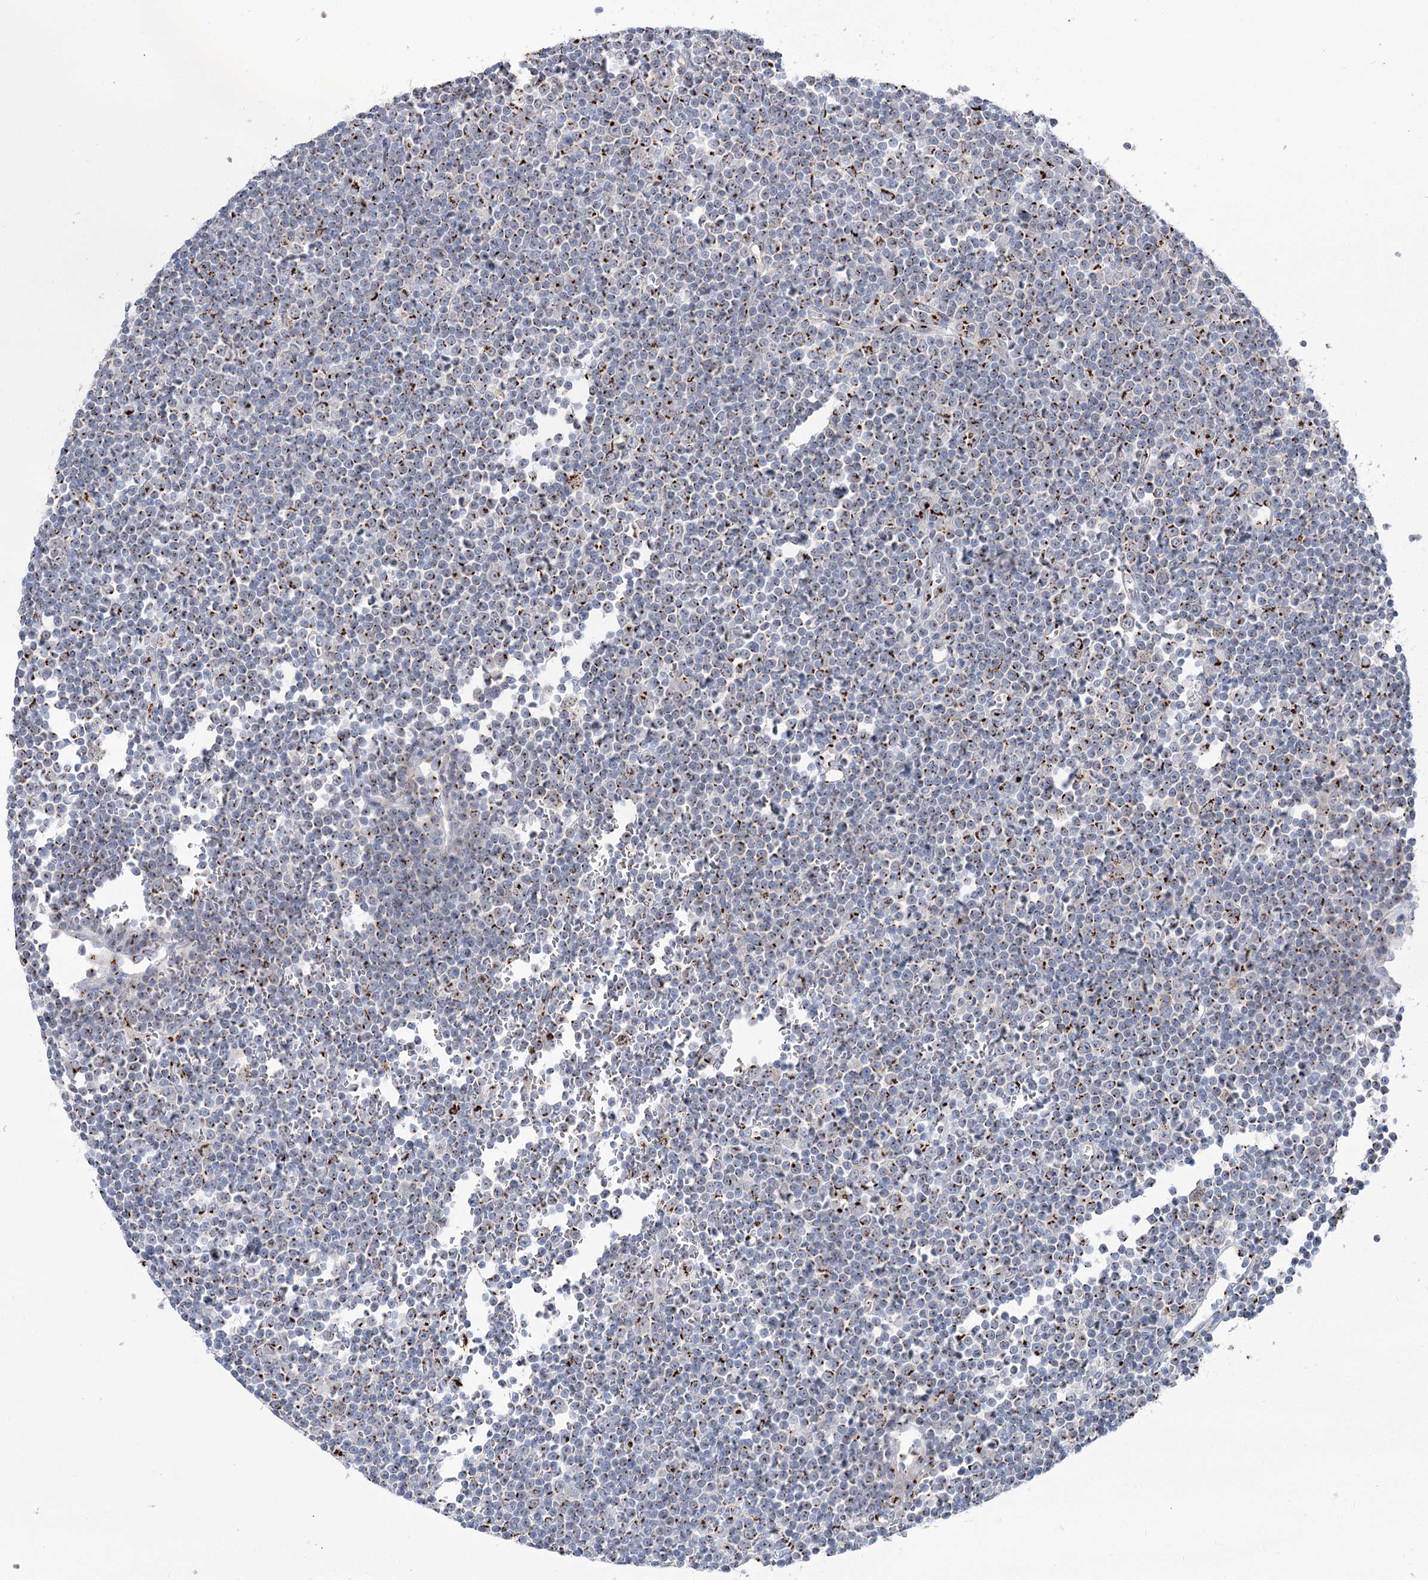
{"staining": {"intensity": "strong", "quantity": "25%-75%", "location": "cytoplasmic/membranous"}, "tissue": "lymphoma", "cell_type": "Tumor cells", "image_type": "cancer", "snomed": [{"axis": "morphology", "description": "Malignant lymphoma, non-Hodgkin's type, Low grade"}, {"axis": "topography", "description": "Lymph node"}], "caption": "Tumor cells show high levels of strong cytoplasmic/membranous staining in about 25%-75% of cells in low-grade malignant lymphoma, non-Hodgkin's type.", "gene": "TMEM165", "patient": {"sex": "female", "age": 67}}